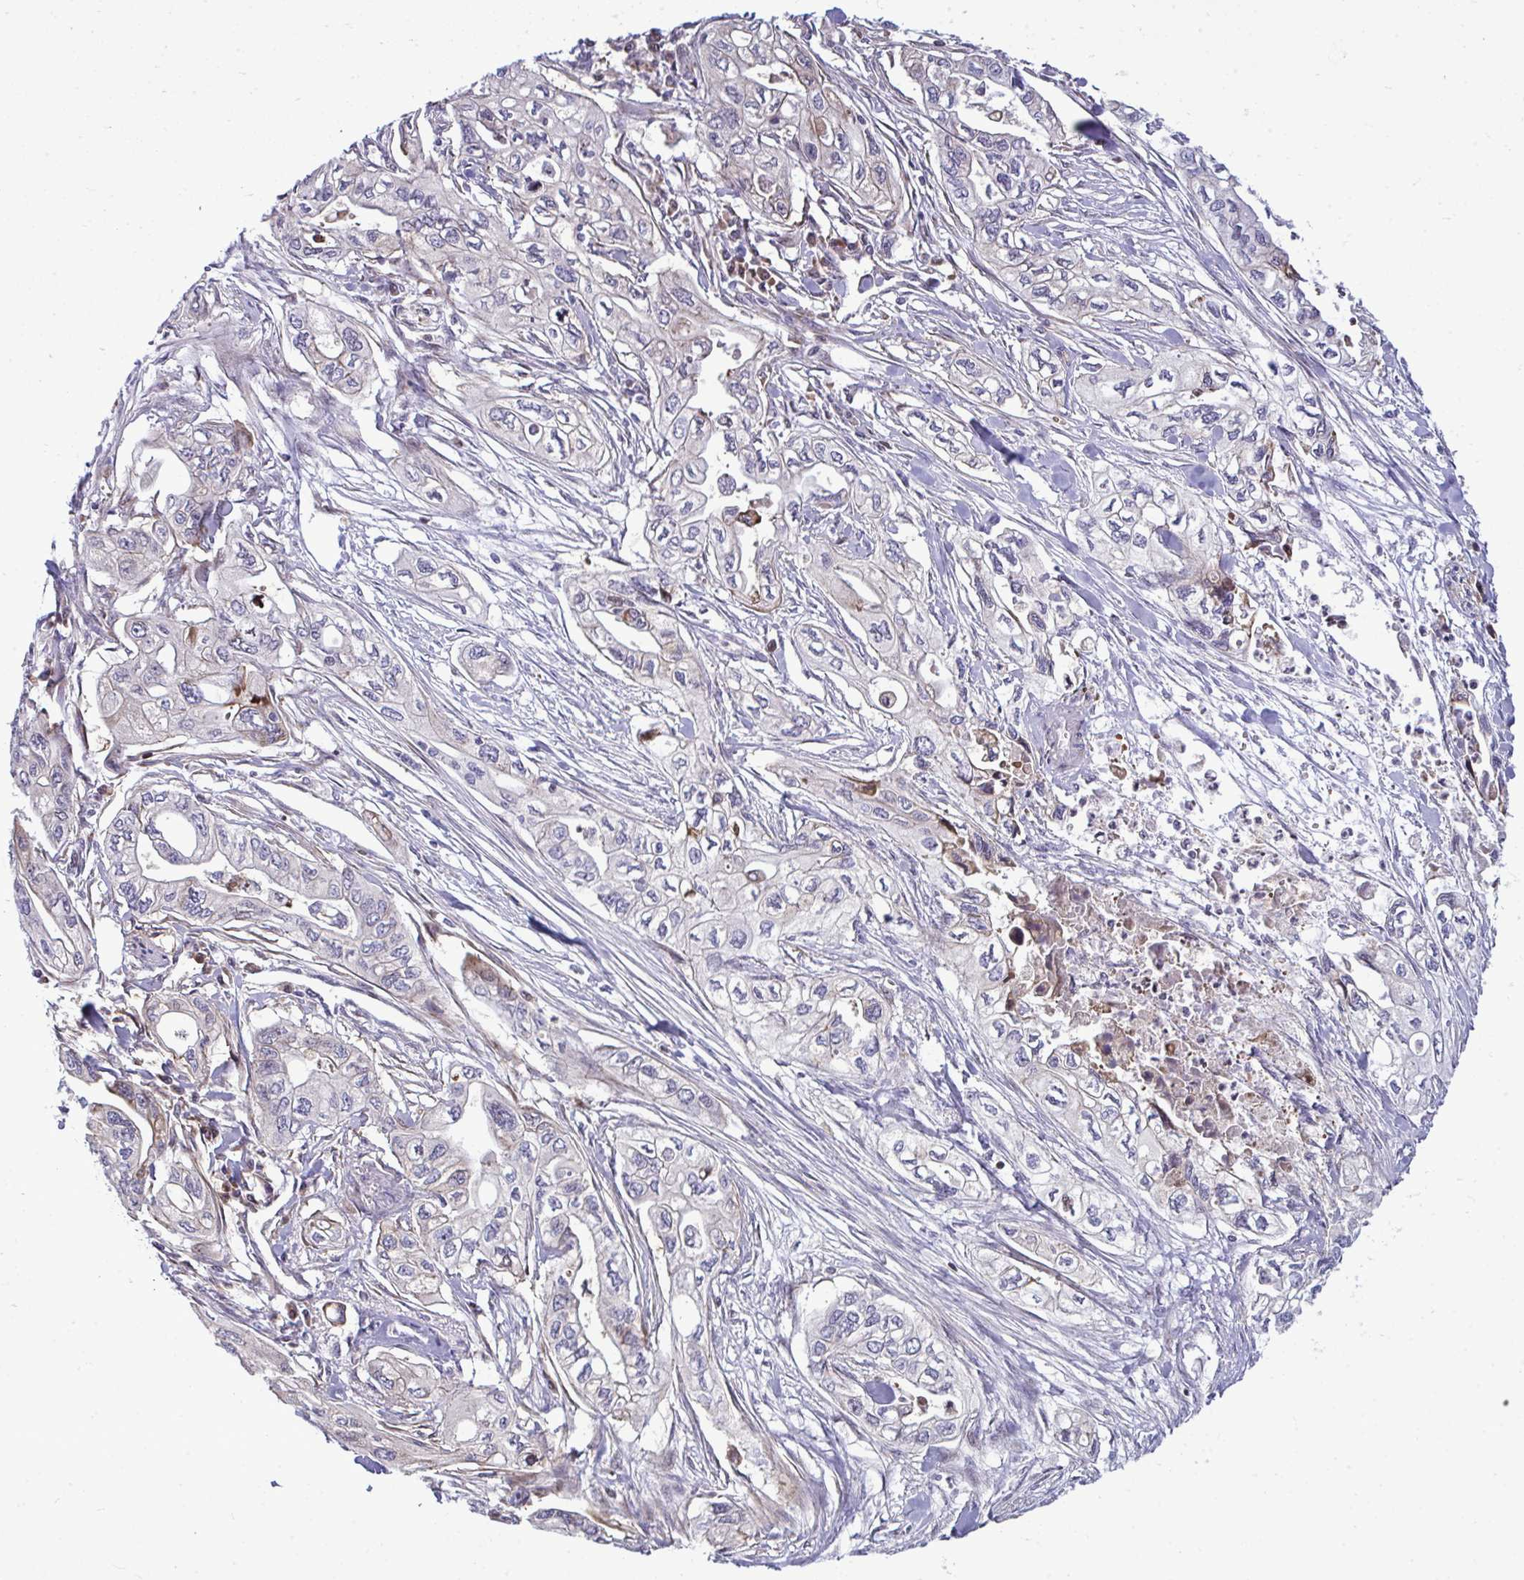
{"staining": {"intensity": "negative", "quantity": "none", "location": "none"}, "tissue": "pancreatic cancer", "cell_type": "Tumor cells", "image_type": "cancer", "snomed": [{"axis": "morphology", "description": "Adenocarcinoma, NOS"}, {"axis": "topography", "description": "Pancreas"}], "caption": "The micrograph reveals no significant staining in tumor cells of pancreatic cancer (adenocarcinoma). Brightfield microscopy of immunohistochemistry (IHC) stained with DAB (3,3'-diaminobenzidine) (brown) and hematoxylin (blue), captured at high magnification.", "gene": "ZSCAN9", "patient": {"sex": "male", "age": 68}}